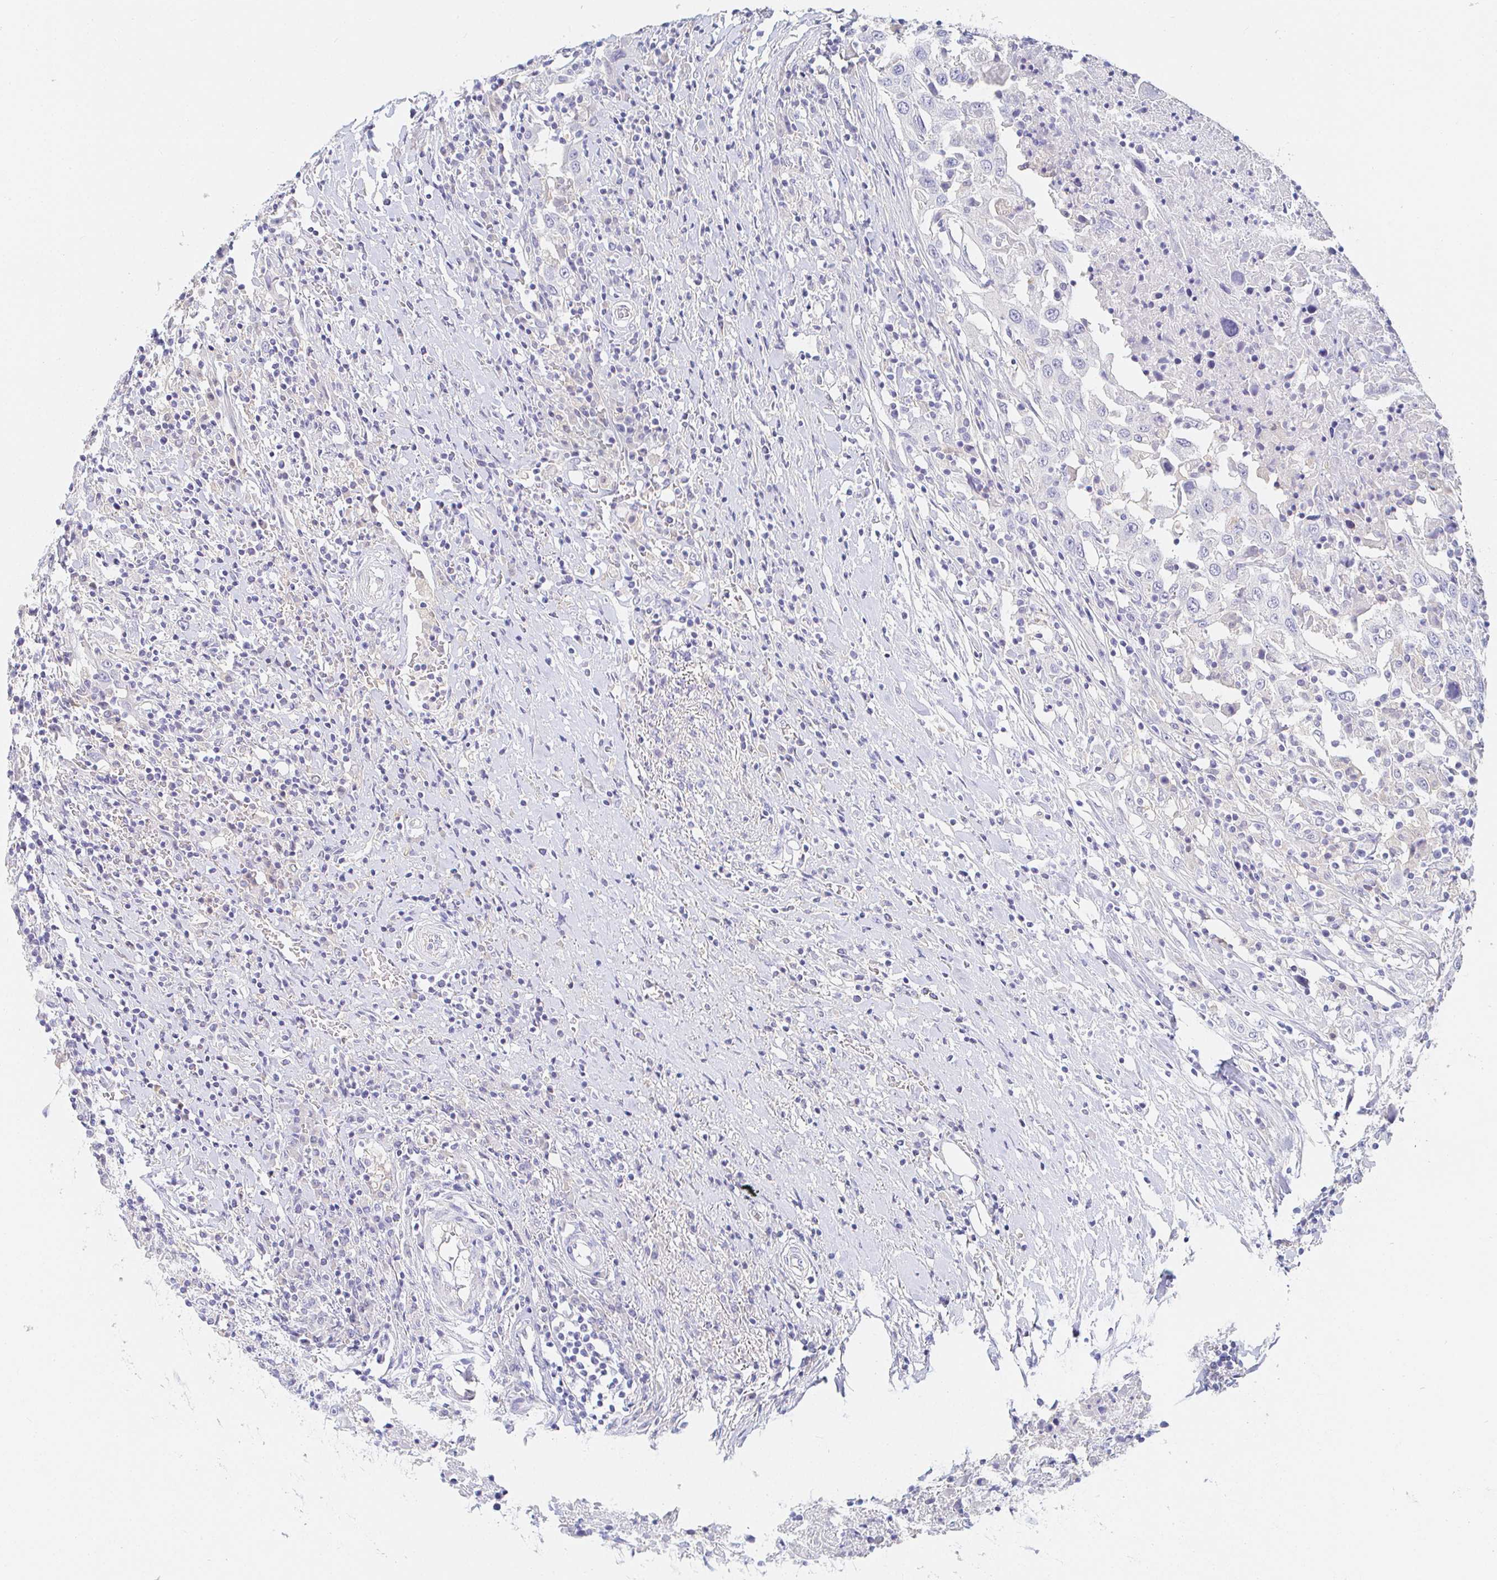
{"staining": {"intensity": "negative", "quantity": "none", "location": "none"}, "tissue": "urothelial cancer", "cell_type": "Tumor cells", "image_type": "cancer", "snomed": [{"axis": "morphology", "description": "Urothelial carcinoma, High grade"}, {"axis": "topography", "description": "Urinary bladder"}], "caption": "The photomicrograph reveals no staining of tumor cells in urothelial cancer.", "gene": "PDE6B", "patient": {"sex": "male", "age": 61}}